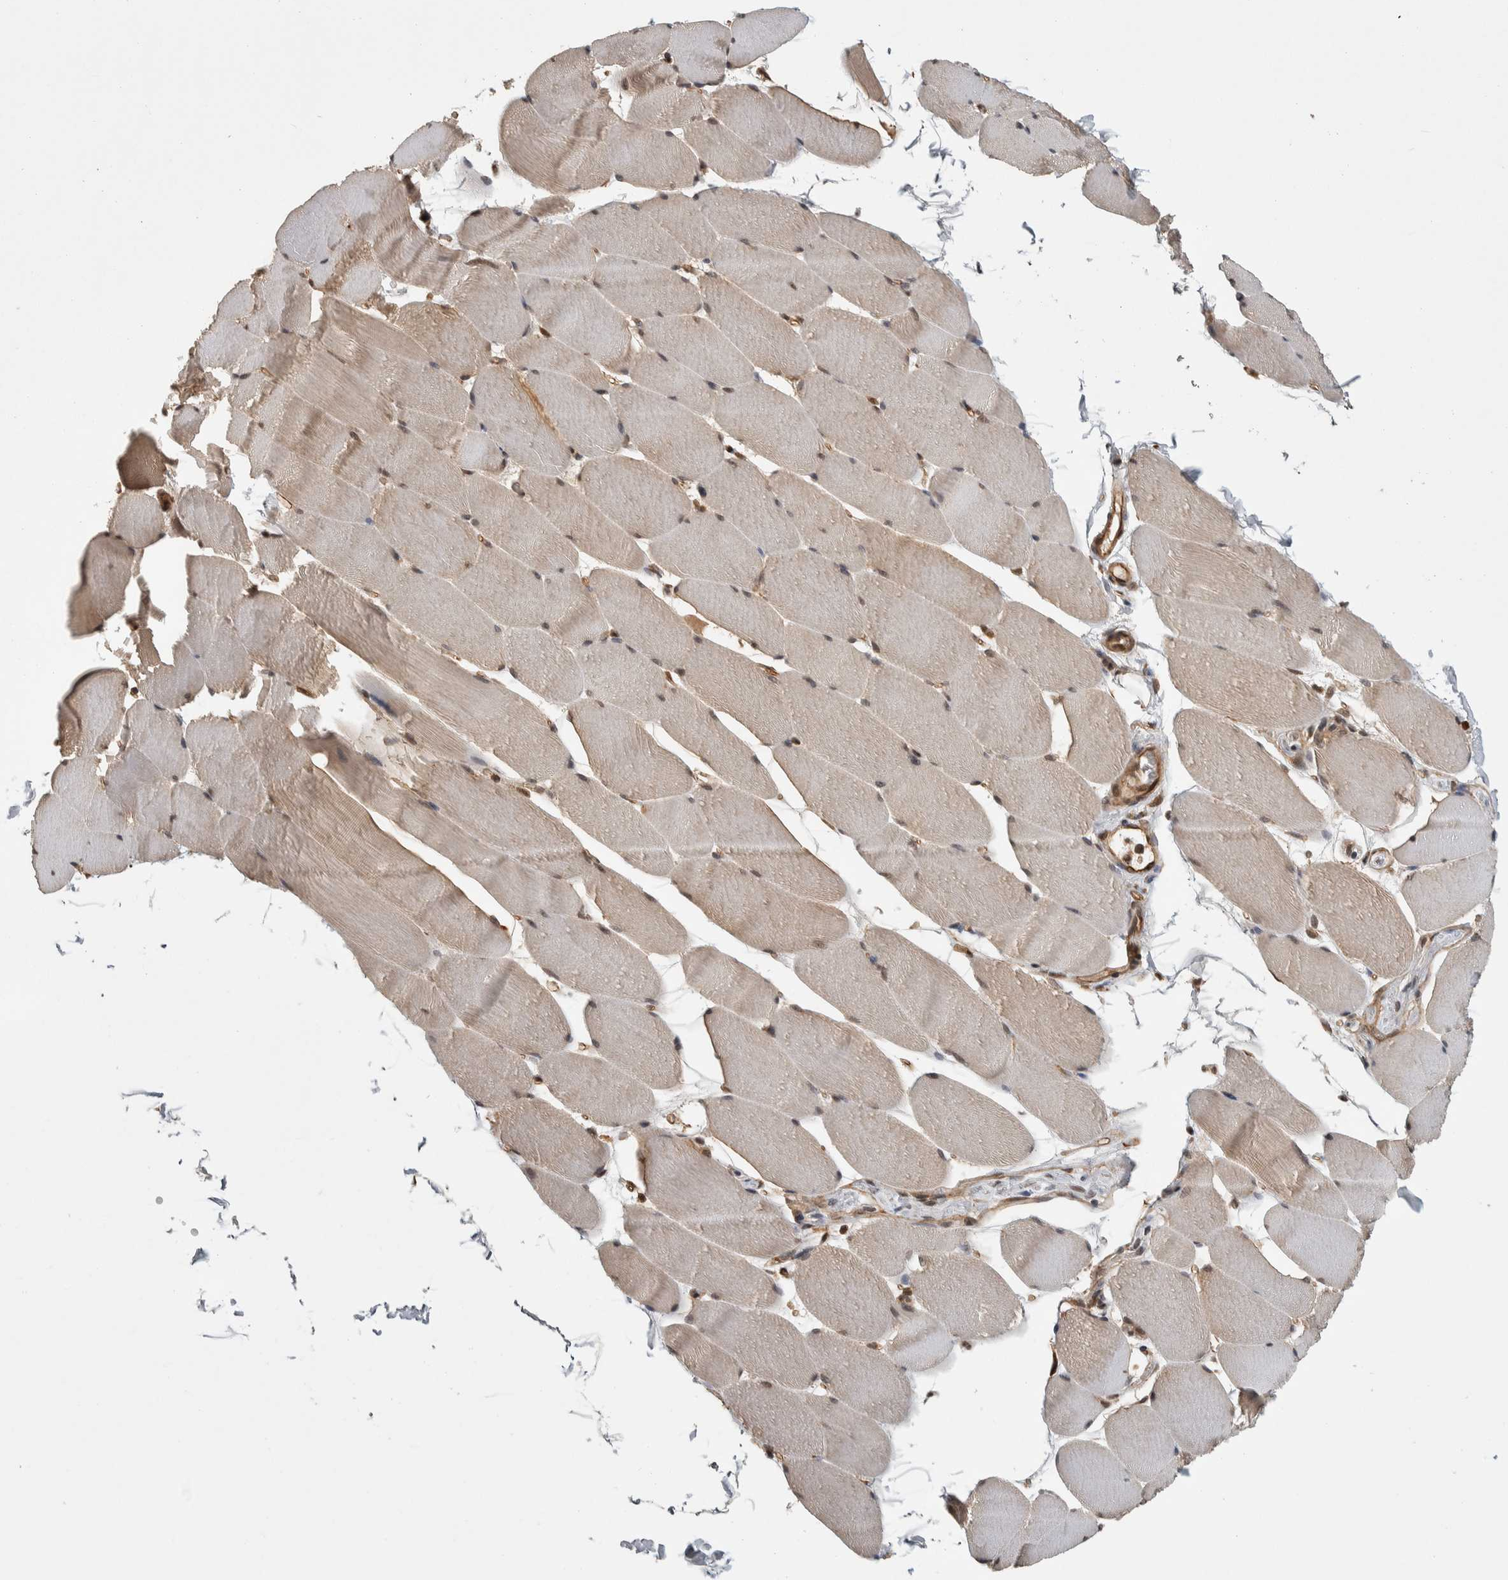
{"staining": {"intensity": "weak", "quantity": "<25%", "location": "cytoplasmic/membranous"}, "tissue": "skeletal muscle", "cell_type": "Myocytes", "image_type": "normal", "snomed": [{"axis": "morphology", "description": "Normal tissue, NOS"}, {"axis": "topography", "description": "Skeletal muscle"}], "caption": "Image shows no protein staining in myocytes of unremarkable skeletal muscle.", "gene": "ZNF592", "patient": {"sex": "male", "age": 62}}